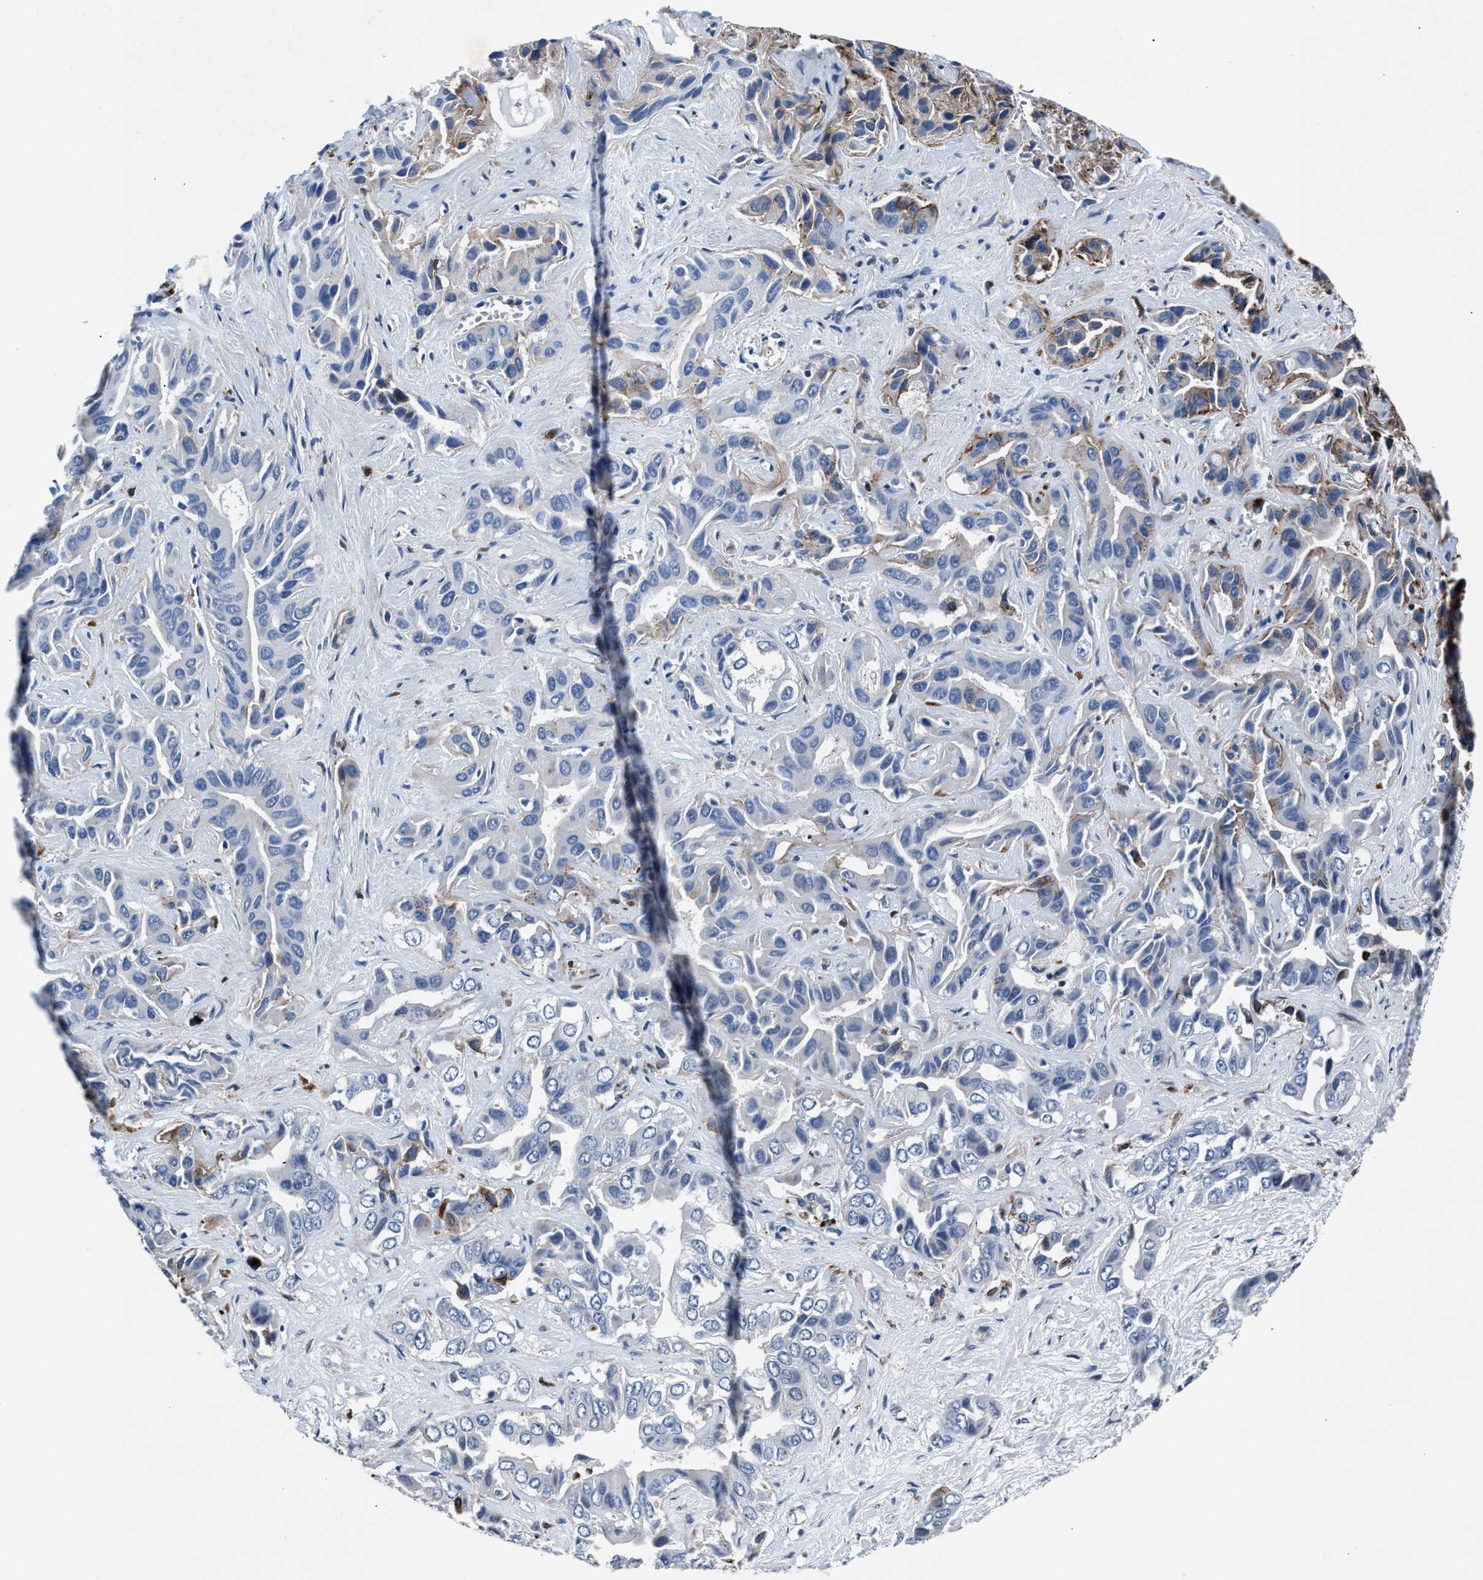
{"staining": {"intensity": "negative", "quantity": "none", "location": "none"}, "tissue": "liver cancer", "cell_type": "Tumor cells", "image_type": "cancer", "snomed": [{"axis": "morphology", "description": "Cholangiocarcinoma"}, {"axis": "topography", "description": "Liver"}], "caption": "Tumor cells show no significant expression in cholangiocarcinoma (liver).", "gene": "MFSD11", "patient": {"sex": "female", "age": 52}}